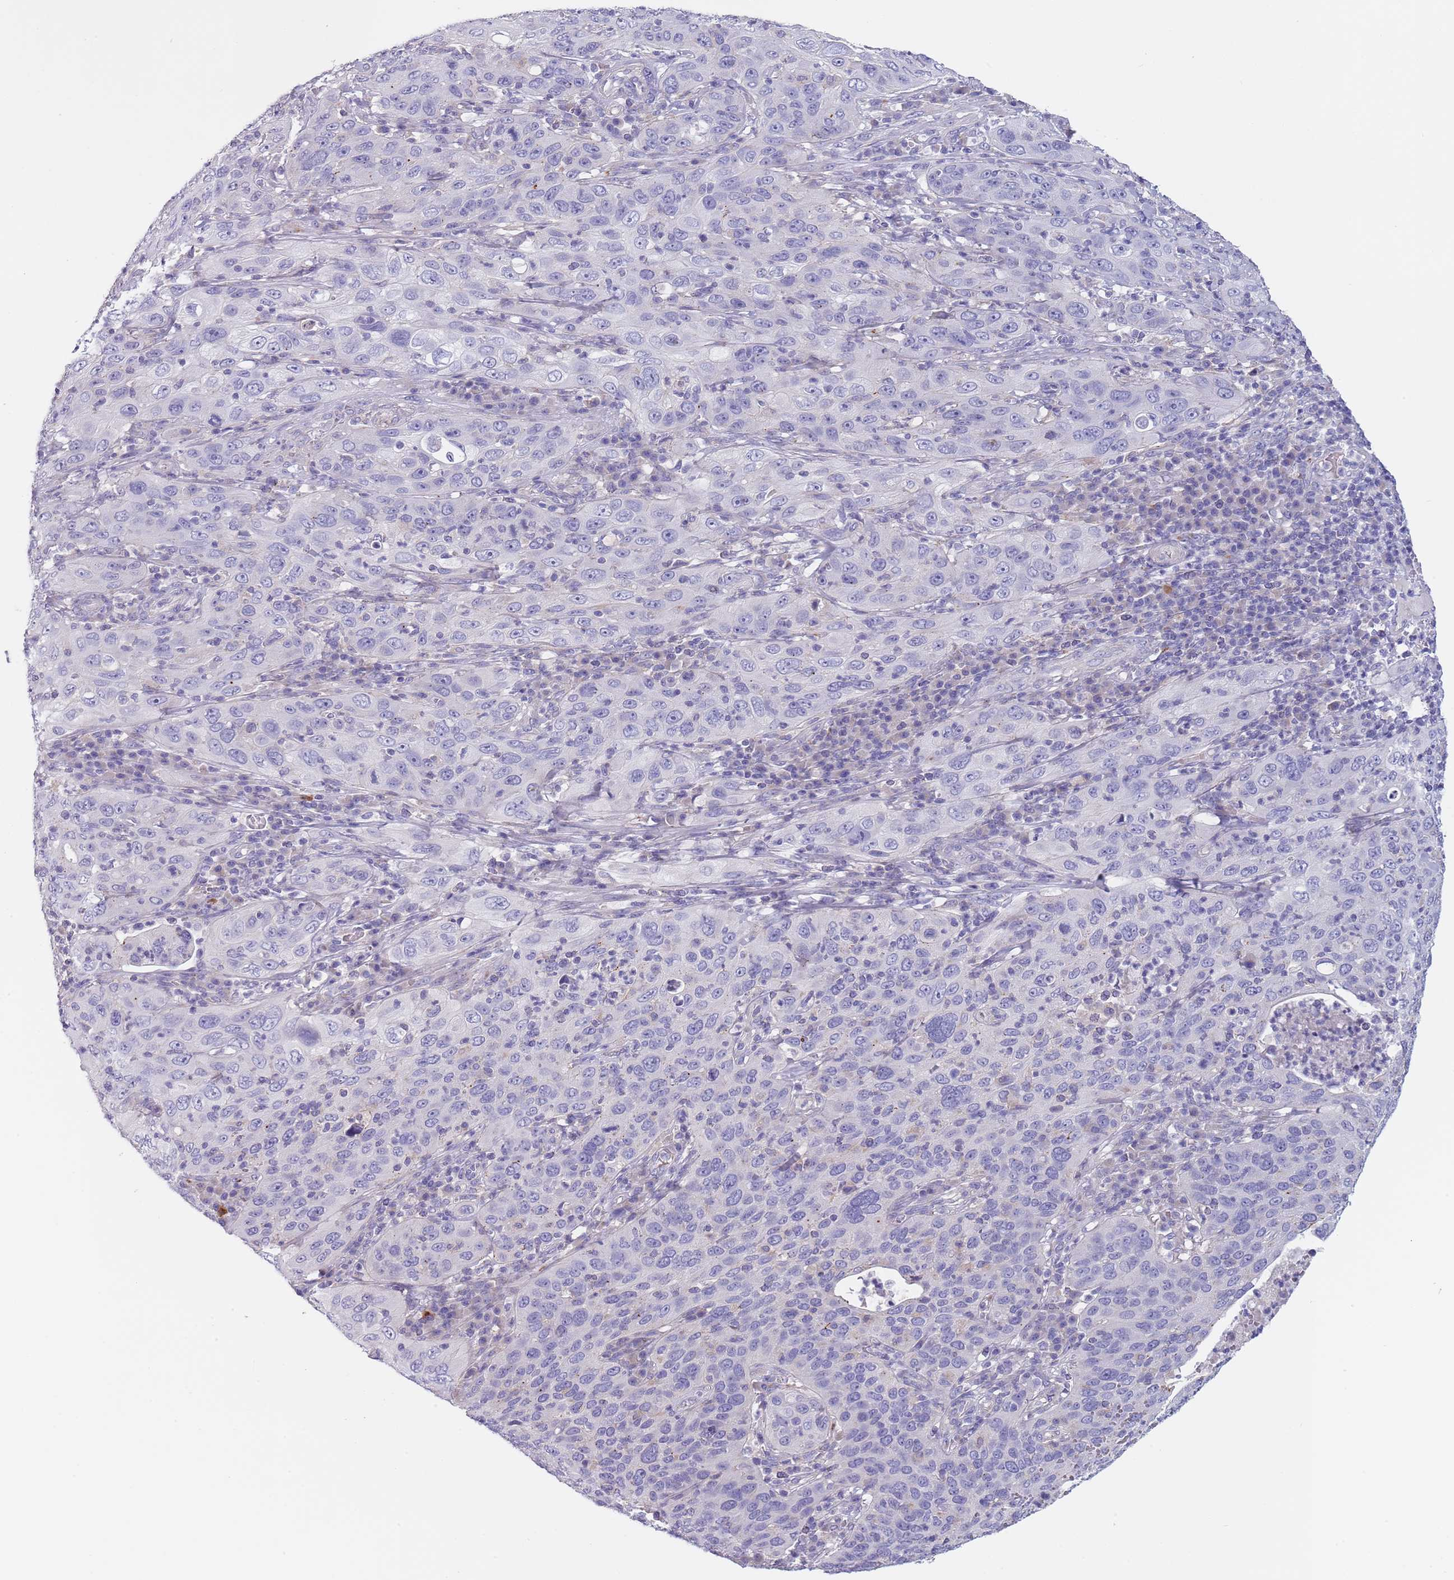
{"staining": {"intensity": "negative", "quantity": "none", "location": "none"}, "tissue": "cervical cancer", "cell_type": "Tumor cells", "image_type": "cancer", "snomed": [{"axis": "morphology", "description": "Squamous cell carcinoma, NOS"}, {"axis": "topography", "description": "Cervix"}], "caption": "Immunohistochemistry (IHC) of cervical squamous cell carcinoma demonstrates no expression in tumor cells. Nuclei are stained in blue.", "gene": "MAN1C1", "patient": {"sex": "female", "age": 36}}